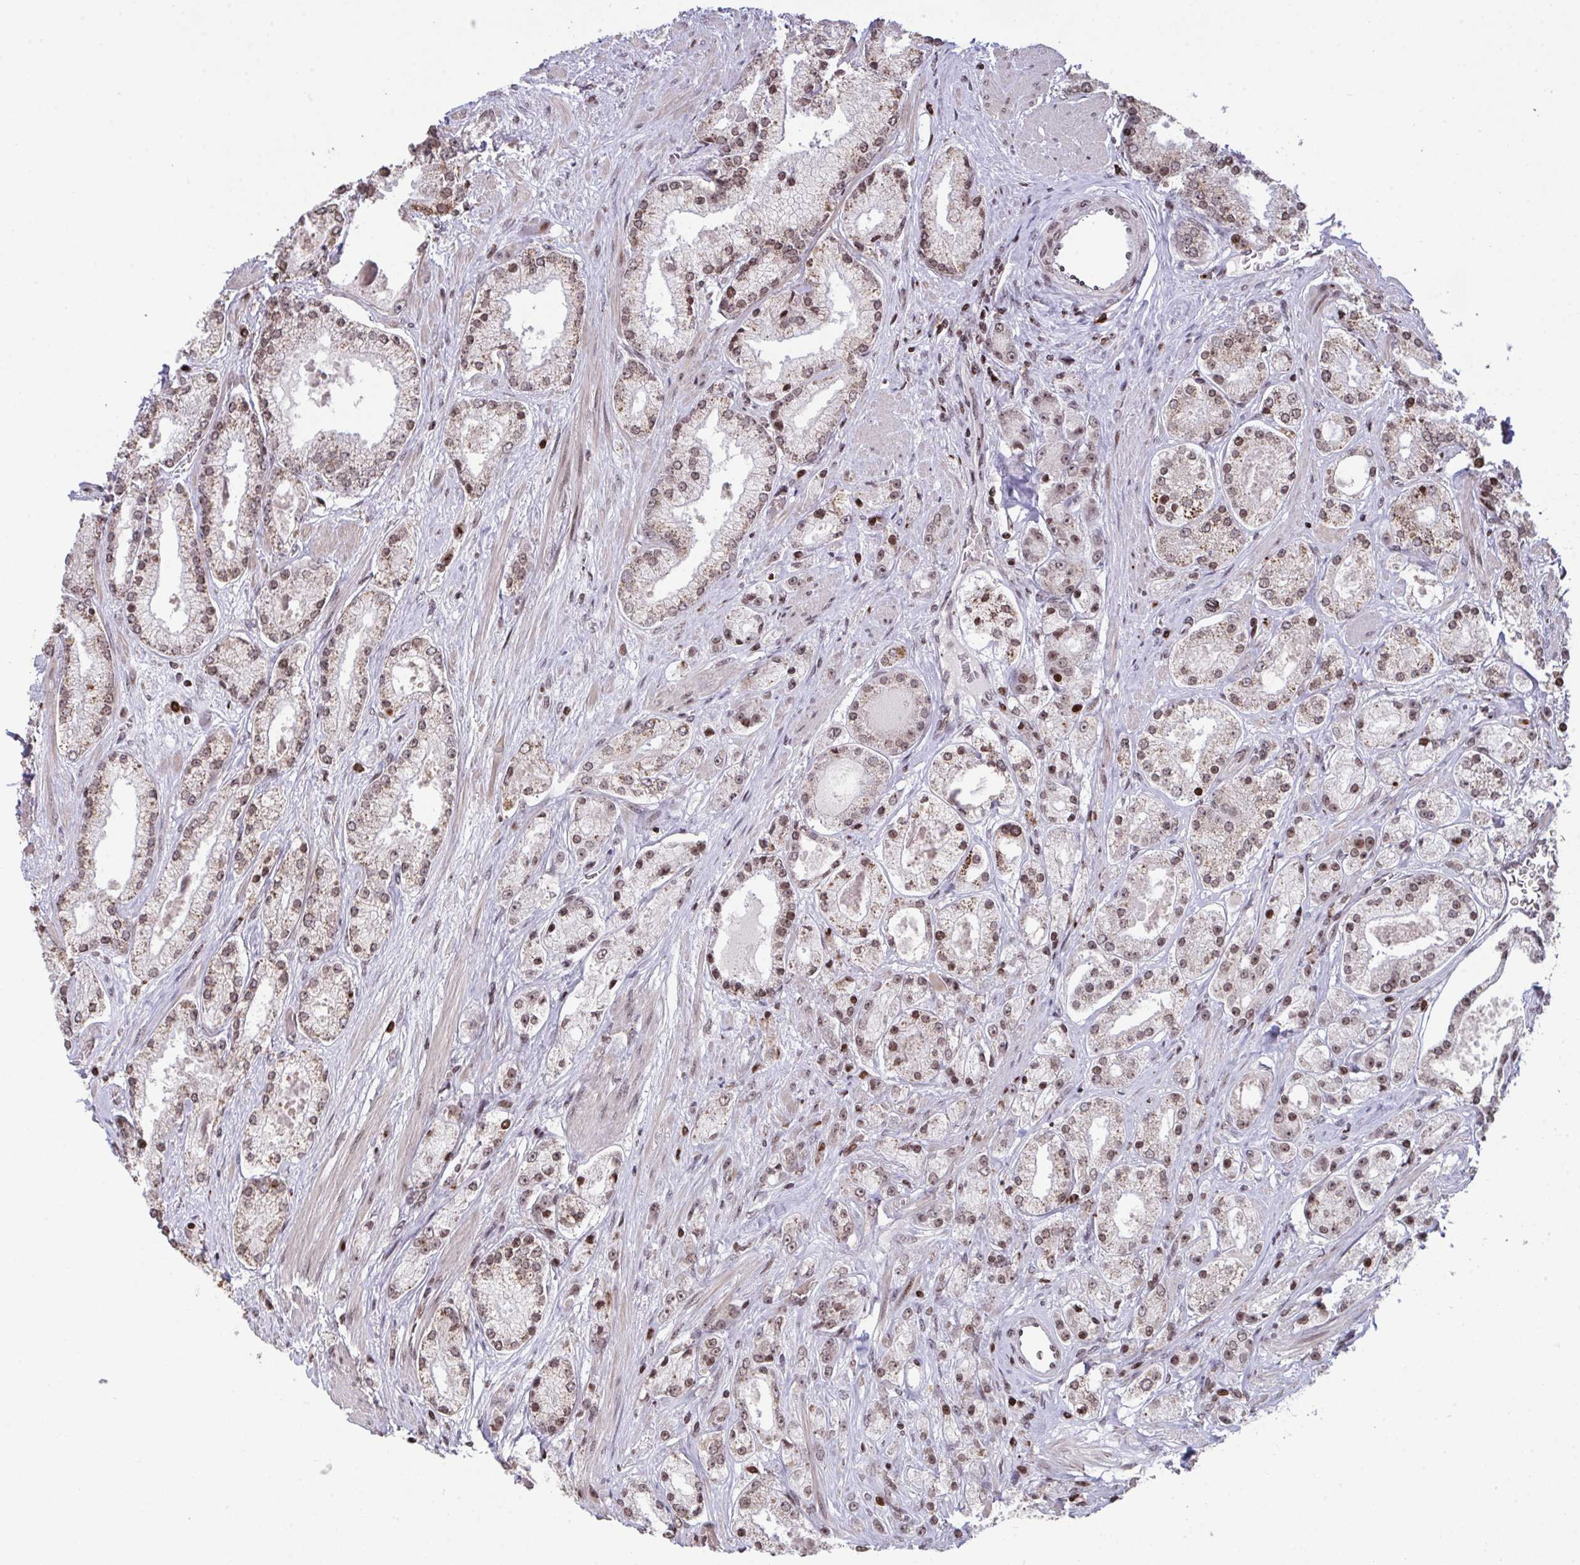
{"staining": {"intensity": "moderate", "quantity": "25%-75%", "location": "nuclear"}, "tissue": "prostate cancer", "cell_type": "Tumor cells", "image_type": "cancer", "snomed": [{"axis": "morphology", "description": "Adenocarcinoma, High grade"}, {"axis": "topography", "description": "Prostate"}], "caption": "Adenocarcinoma (high-grade) (prostate) stained for a protein exhibits moderate nuclear positivity in tumor cells. Using DAB (brown) and hematoxylin (blue) stains, captured at high magnification using brightfield microscopy.", "gene": "NIP7", "patient": {"sex": "male", "age": 67}}